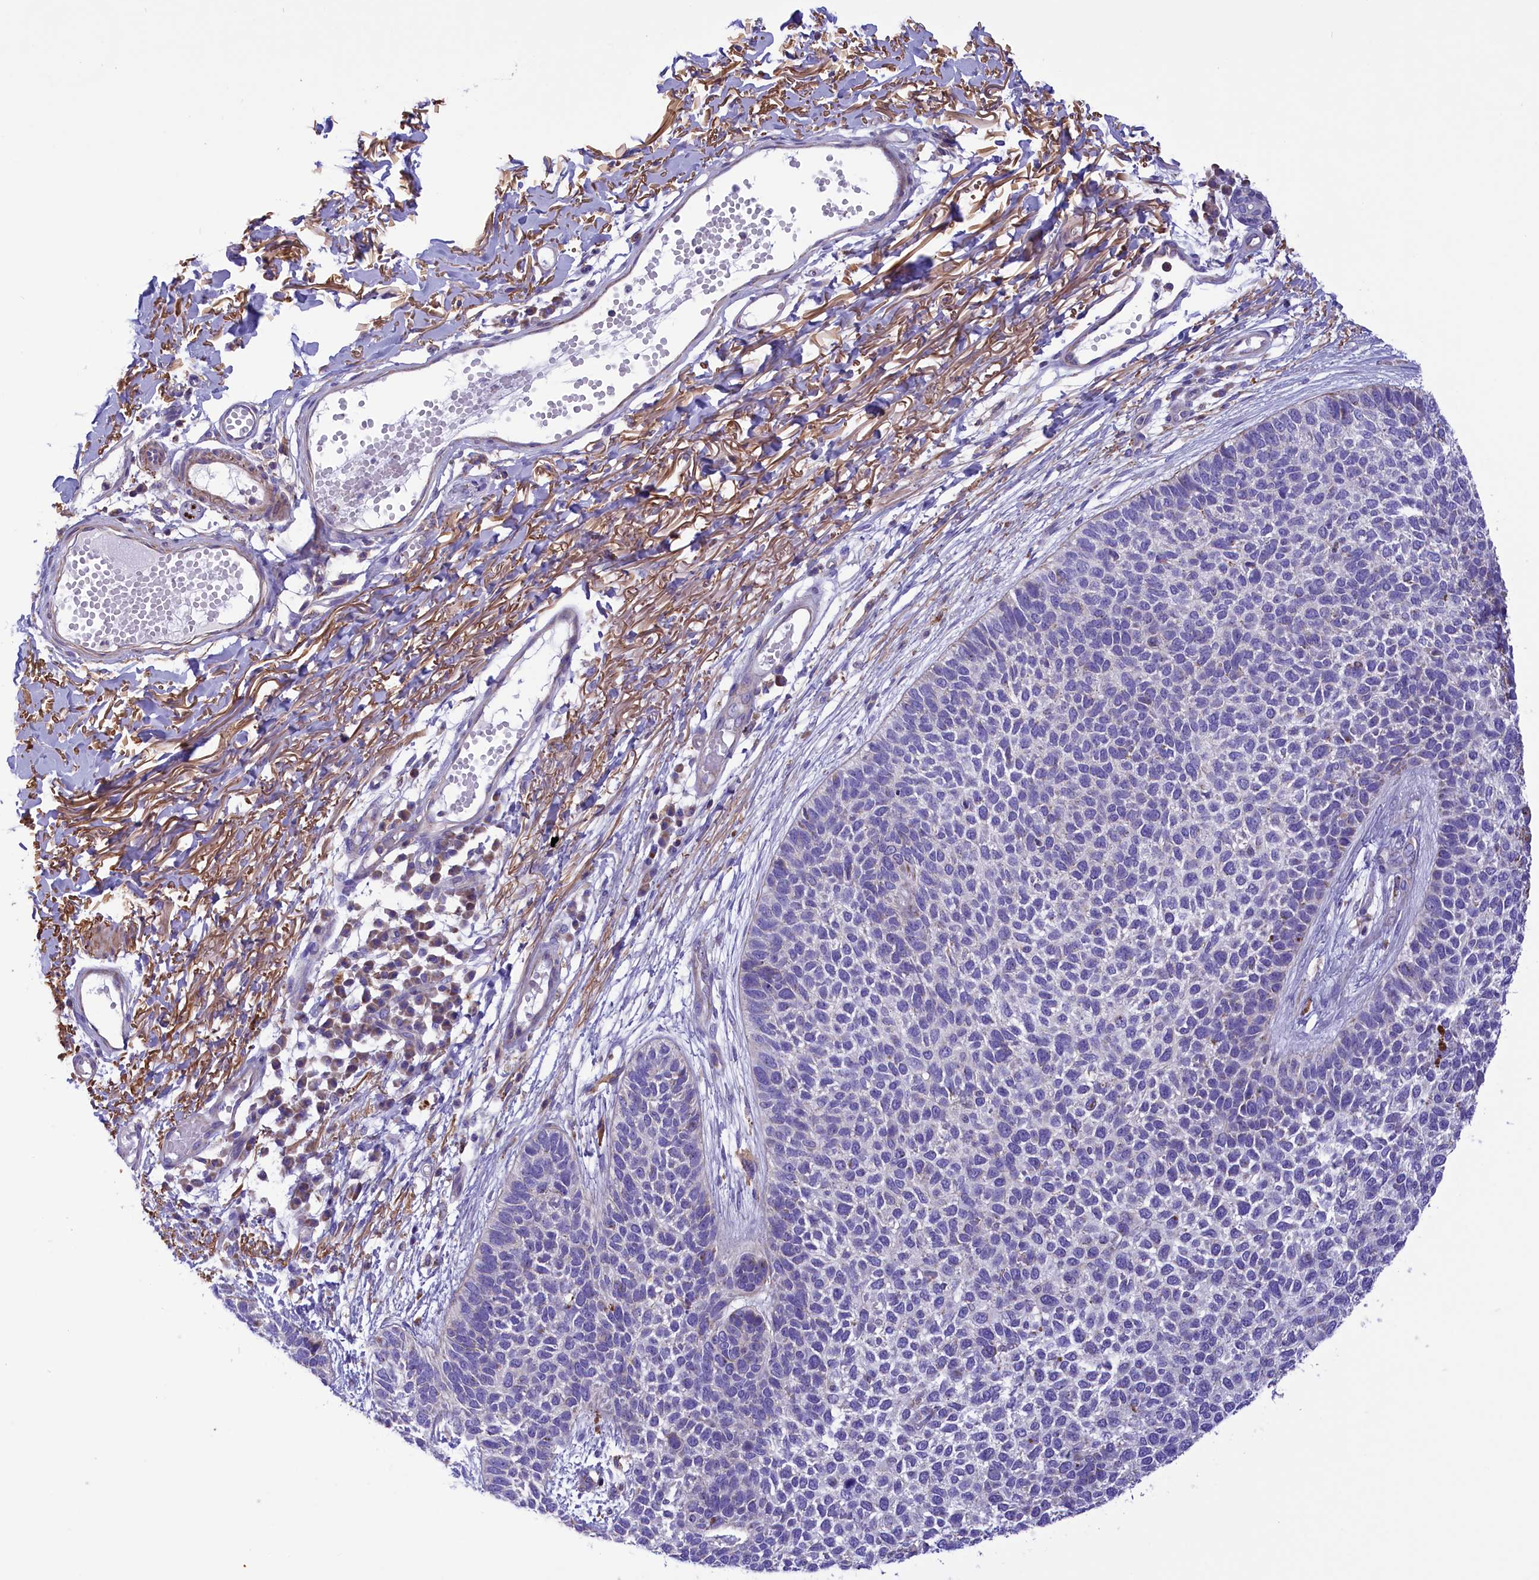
{"staining": {"intensity": "negative", "quantity": "none", "location": "none"}, "tissue": "skin cancer", "cell_type": "Tumor cells", "image_type": "cancer", "snomed": [{"axis": "morphology", "description": "Basal cell carcinoma"}, {"axis": "topography", "description": "Skin"}], "caption": "The image demonstrates no staining of tumor cells in skin cancer (basal cell carcinoma). (DAB (3,3'-diaminobenzidine) immunohistochemistry with hematoxylin counter stain).", "gene": "CORO7-PAM16", "patient": {"sex": "female", "age": 84}}